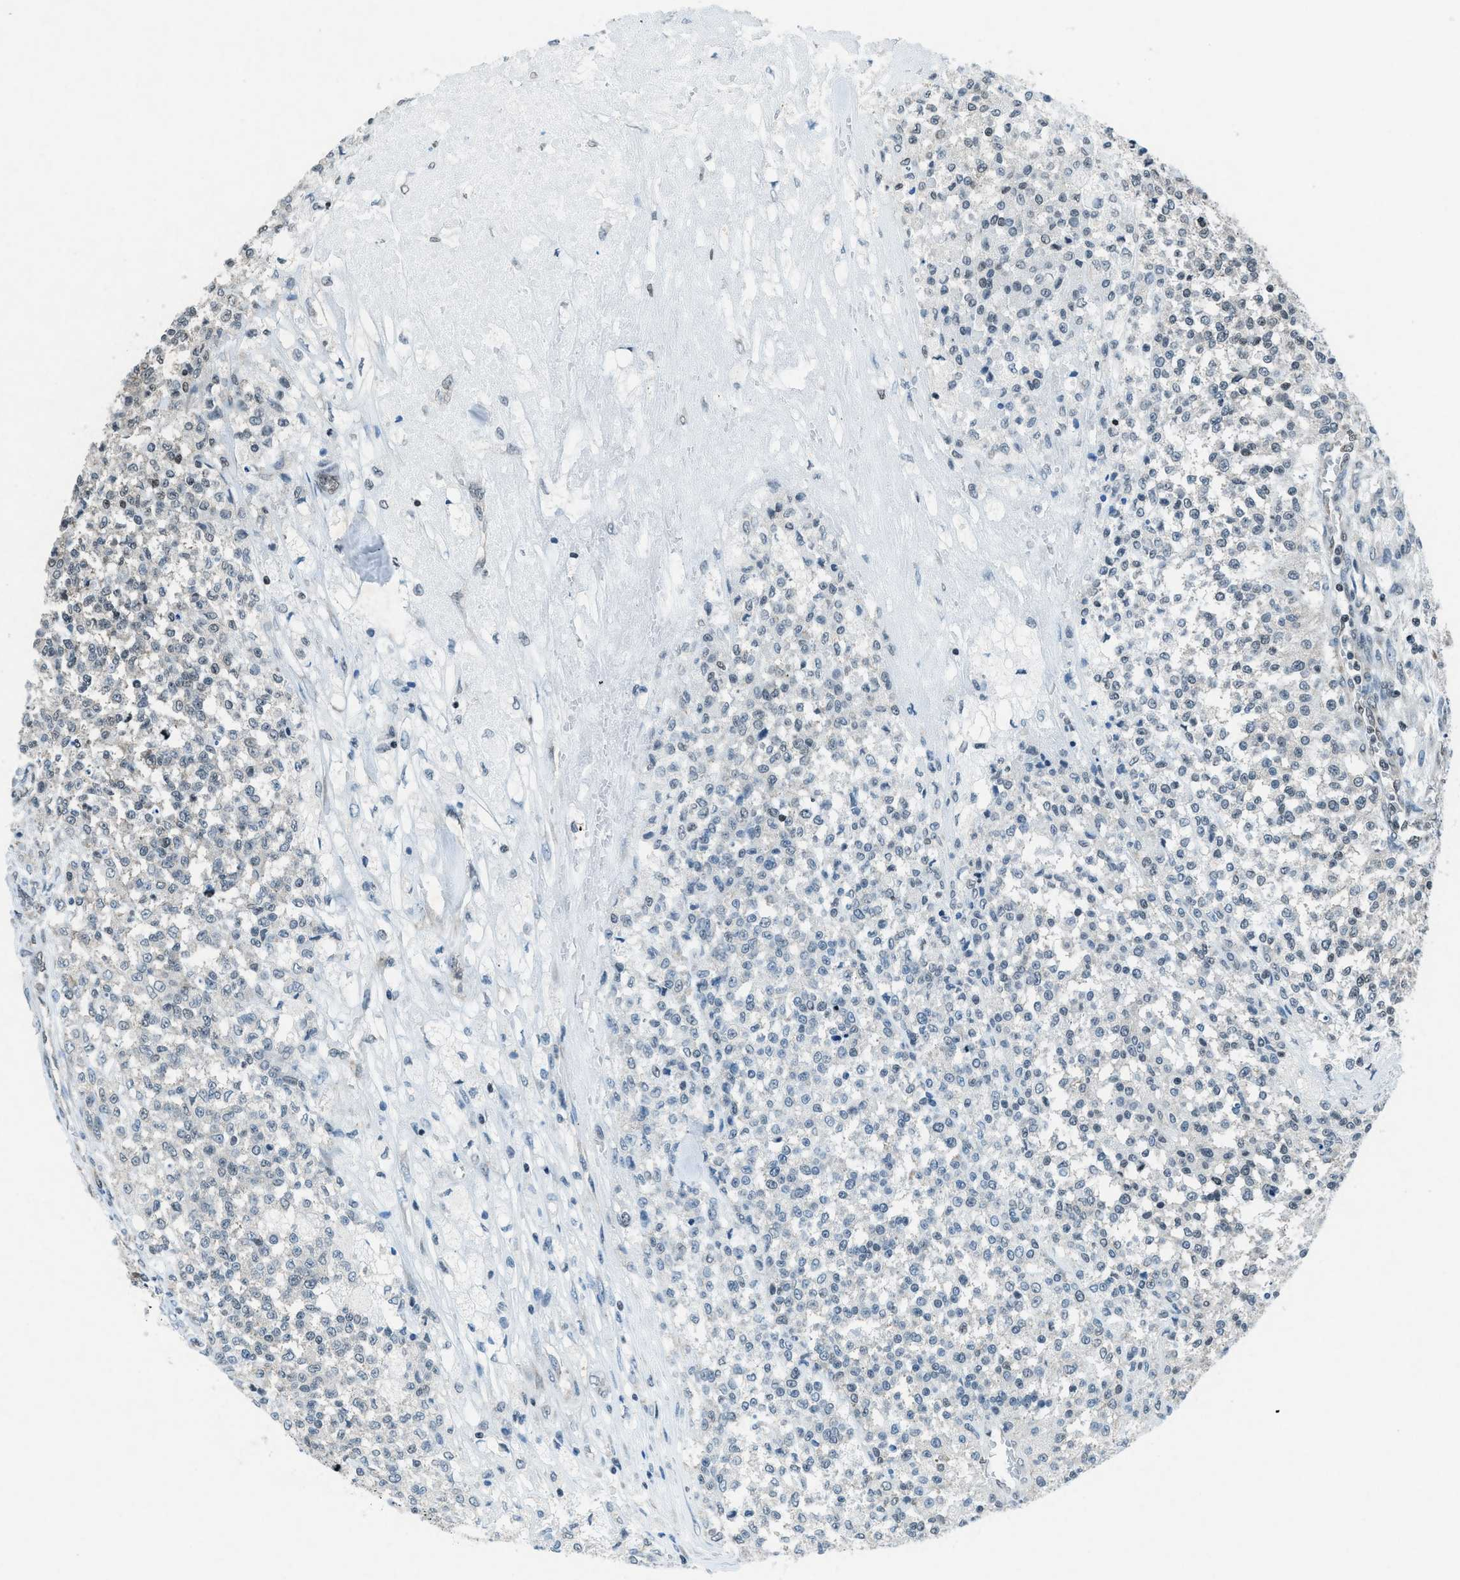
{"staining": {"intensity": "negative", "quantity": "none", "location": "none"}, "tissue": "testis cancer", "cell_type": "Tumor cells", "image_type": "cancer", "snomed": [{"axis": "morphology", "description": "Seminoma, NOS"}, {"axis": "topography", "description": "Testis"}], "caption": "Testis seminoma was stained to show a protein in brown. There is no significant staining in tumor cells.", "gene": "NXF1", "patient": {"sex": "male", "age": 59}}